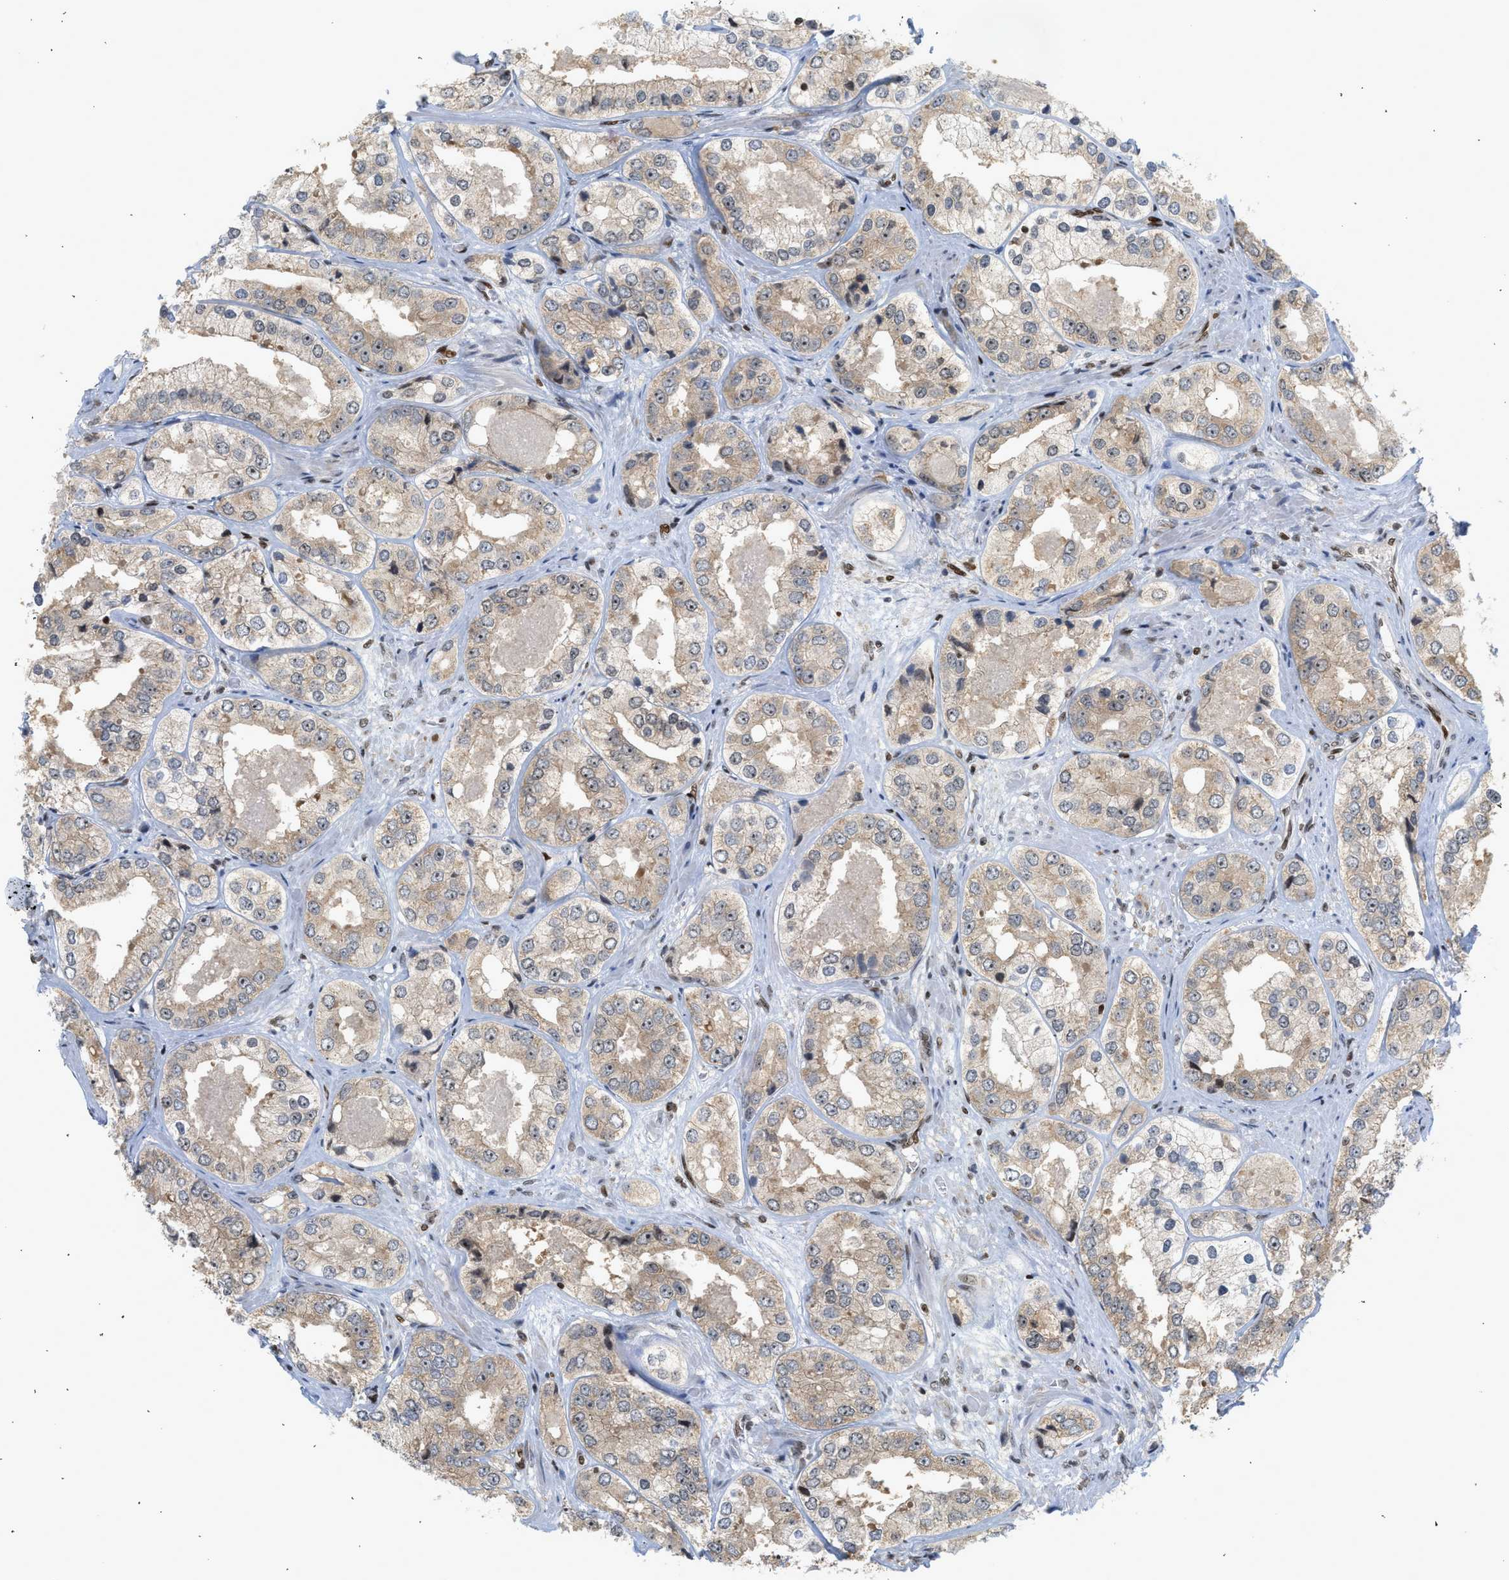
{"staining": {"intensity": "moderate", "quantity": ">75%", "location": "cytoplasmic/membranous,nuclear"}, "tissue": "prostate cancer", "cell_type": "Tumor cells", "image_type": "cancer", "snomed": [{"axis": "morphology", "description": "Adenocarcinoma, High grade"}, {"axis": "topography", "description": "Prostate"}], "caption": "Immunohistochemistry image of human prostate adenocarcinoma (high-grade) stained for a protein (brown), which displays medium levels of moderate cytoplasmic/membranous and nuclear staining in about >75% of tumor cells.", "gene": "ZNF22", "patient": {"sex": "male", "age": 61}}